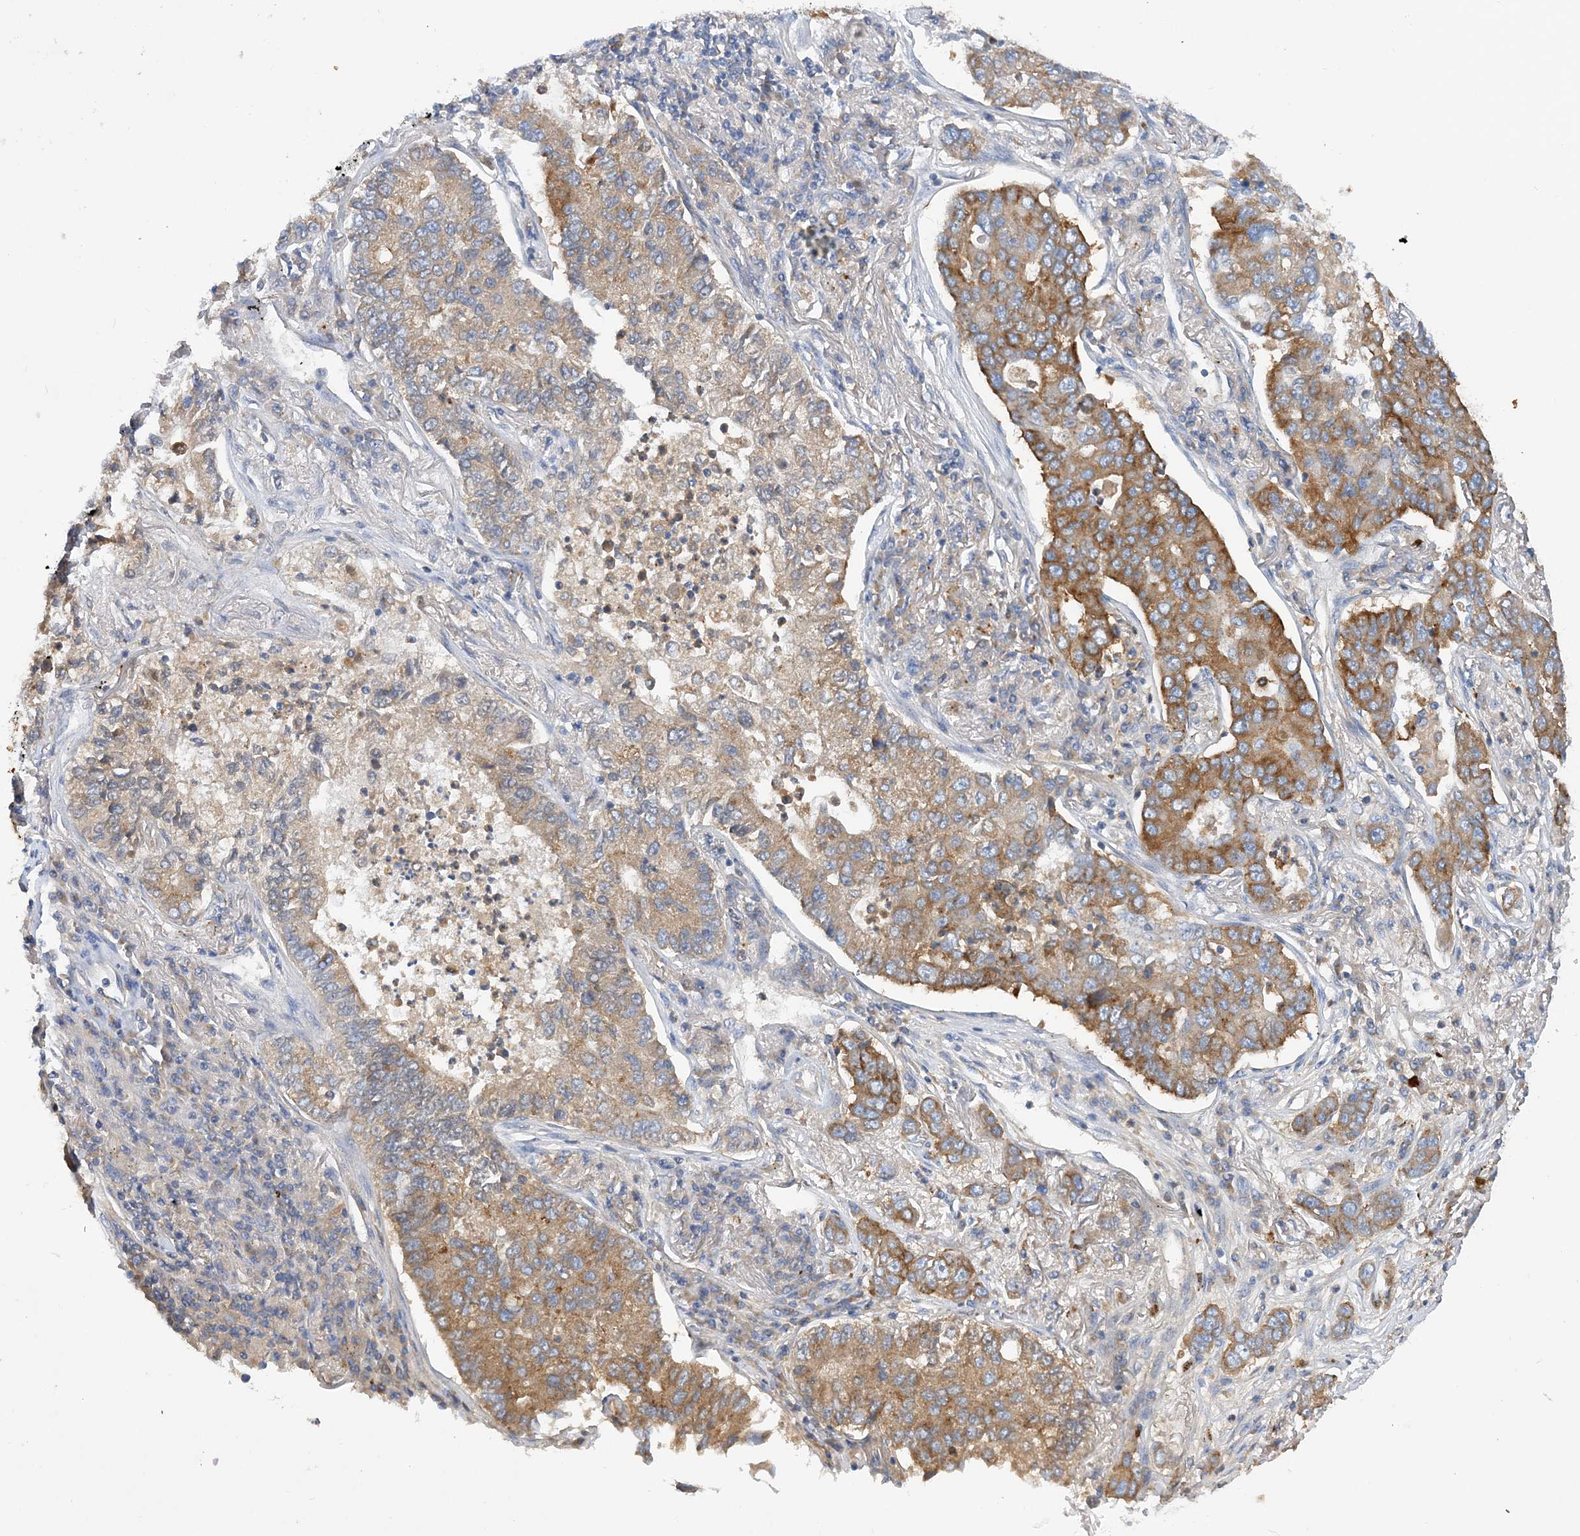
{"staining": {"intensity": "moderate", "quantity": "25%-75%", "location": "cytoplasmic/membranous"}, "tissue": "lung cancer", "cell_type": "Tumor cells", "image_type": "cancer", "snomed": [{"axis": "morphology", "description": "Adenocarcinoma, NOS"}, {"axis": "topography", "description": "Lung"}], "caption": "Human adenocarcinoma (lung) stained for a protein (brown) exhibits moderate cytoplasmic/membranous positive expression in about 25%-75% of tumor cells.", "gene": "GRINA", "patient": {"sex": "male", "age": 49}}